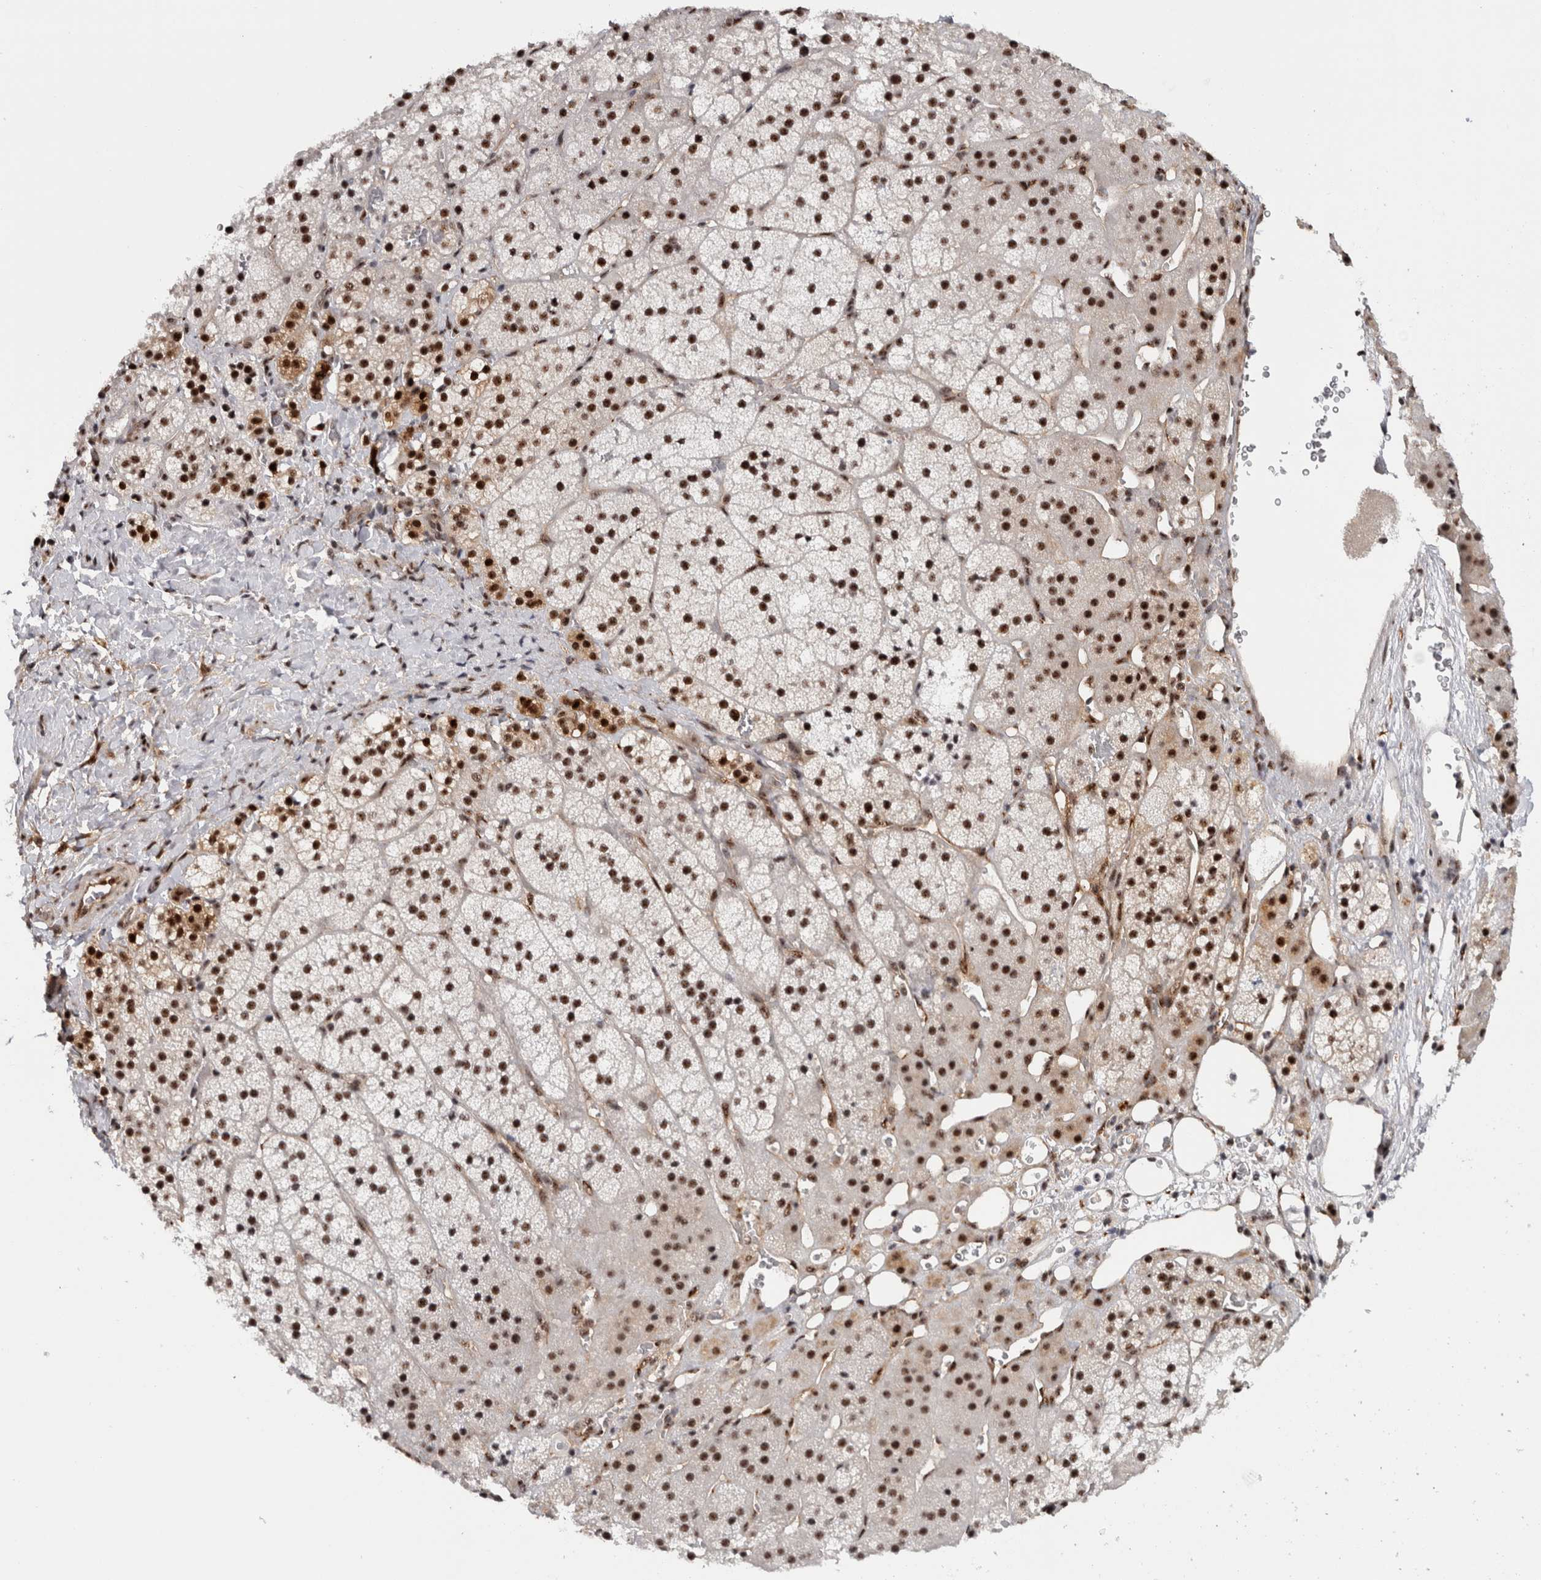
{"staining": {"intensity": "strong", "quantity": ">75%", "location": "nuclear"}, "tissue": "adrenal gland", "cell_type": "Glandular cells", "image_type": "normal", "snomed": [{"axis": "morphology", "description": "Normal tissue, NOS"}, {"axis": "topography", "description": "Adrenal gland"}], "caption": "Adrenal gland stained with DAB immunohistochemistry shows high levels of strong nuclear staining in approximately >75% of glandular cells. Nuclei are stained in blue.", "gene": "MKNK1", "patient": {"sex": "female", "age": 44}}